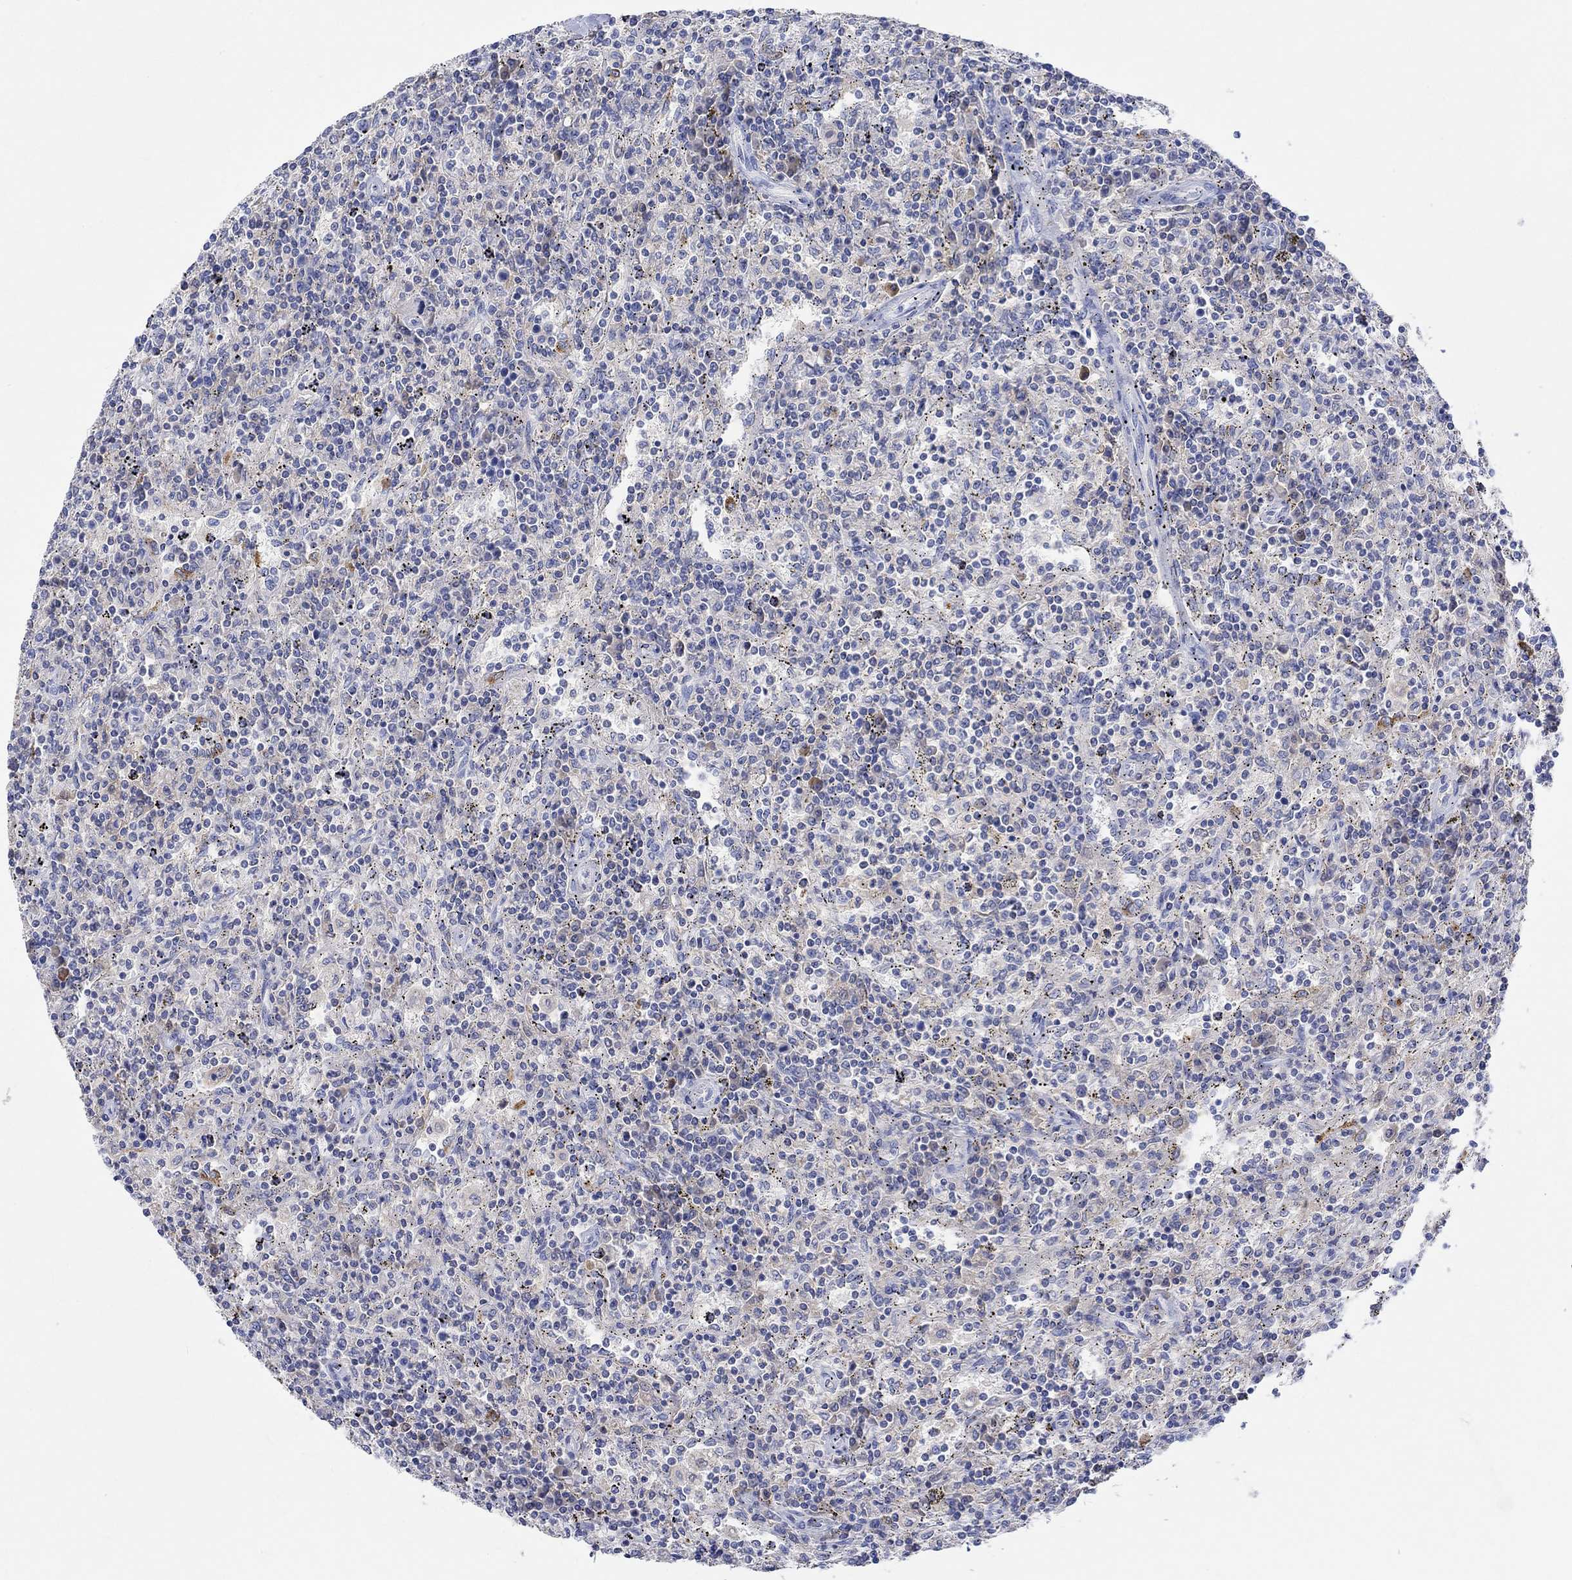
{"staining": {"intensity": "moderate", "quantity": "25%-75%", "location": "cytoplasmic/membranous"}, "tissue": "lymphoma", "cell_type": "Tumor cells", "image_type": "cancer", "snomed": [{"axis": "morphology", "description": "Malignant lymphoma, non-Hodgkin's type, Low grade"}, {"axis": "topography", "description": "Lymph node"}], "caption": "Low-grade malignant lymphoma, non-Hodgkin's type stained for a protein reveals moderate cytoplasmic/membranous positivity in tumor cells.", "gene": "GCM1", "patient": {"sex": "male", "age": 52}}